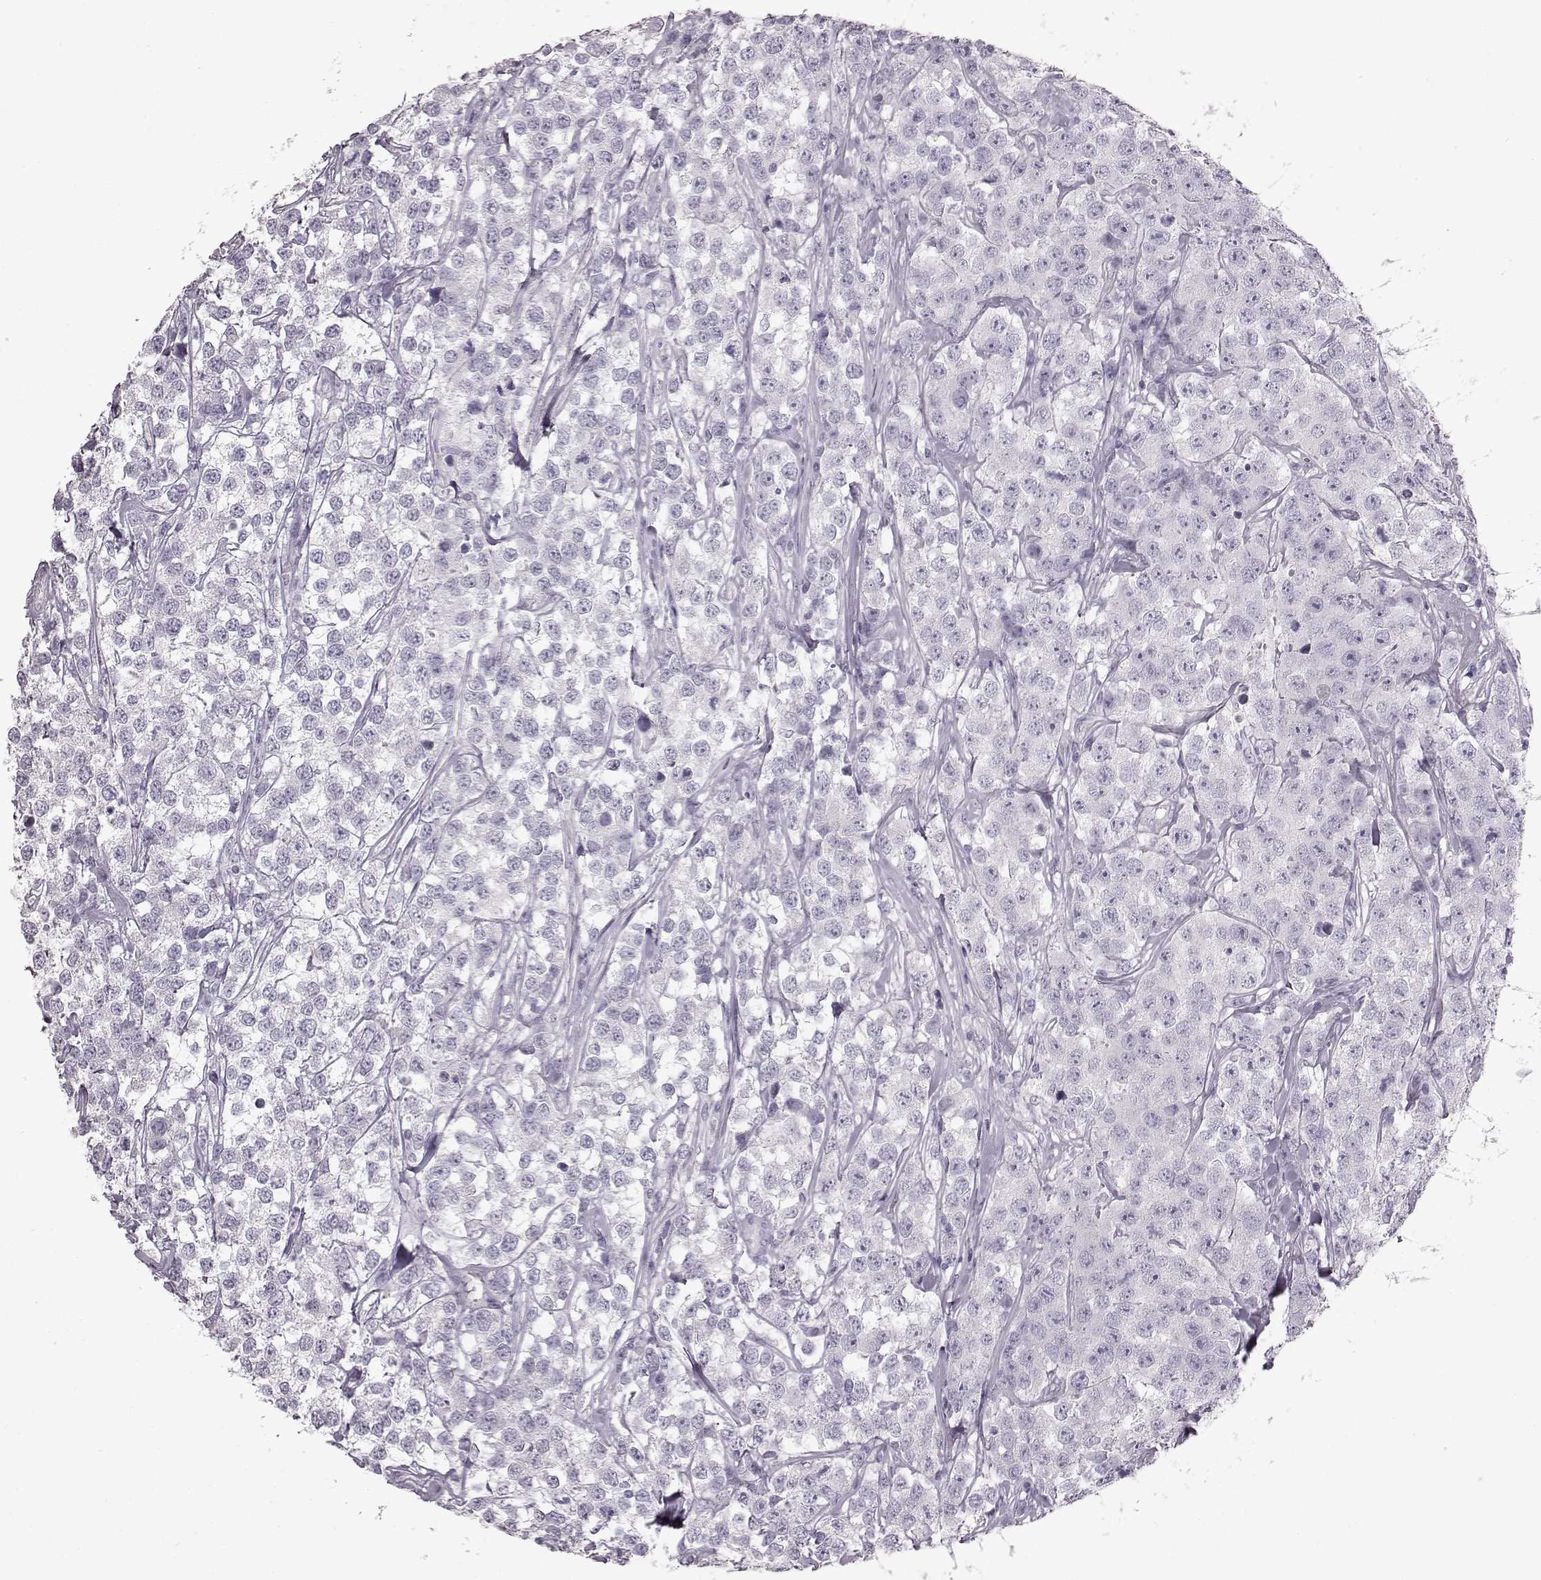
{"staining": {"intensity": "negative", "quantity": "none", "location": "none"}, "tissue": "testis cancer", "cell_type": "Tumor cells", "image_type": "cancer", "snomed": [{"axis": "morphology", "description": "Seminoma, NOS"}, {"axis": "topography", "description": "Testis"}], "caption": "This is an immunohistochemistry (IHC) image of testis seminoma. There is no staining in tumor cells.", "gene": "FUT4", "patient": {"sex": "male", "age": 59}}